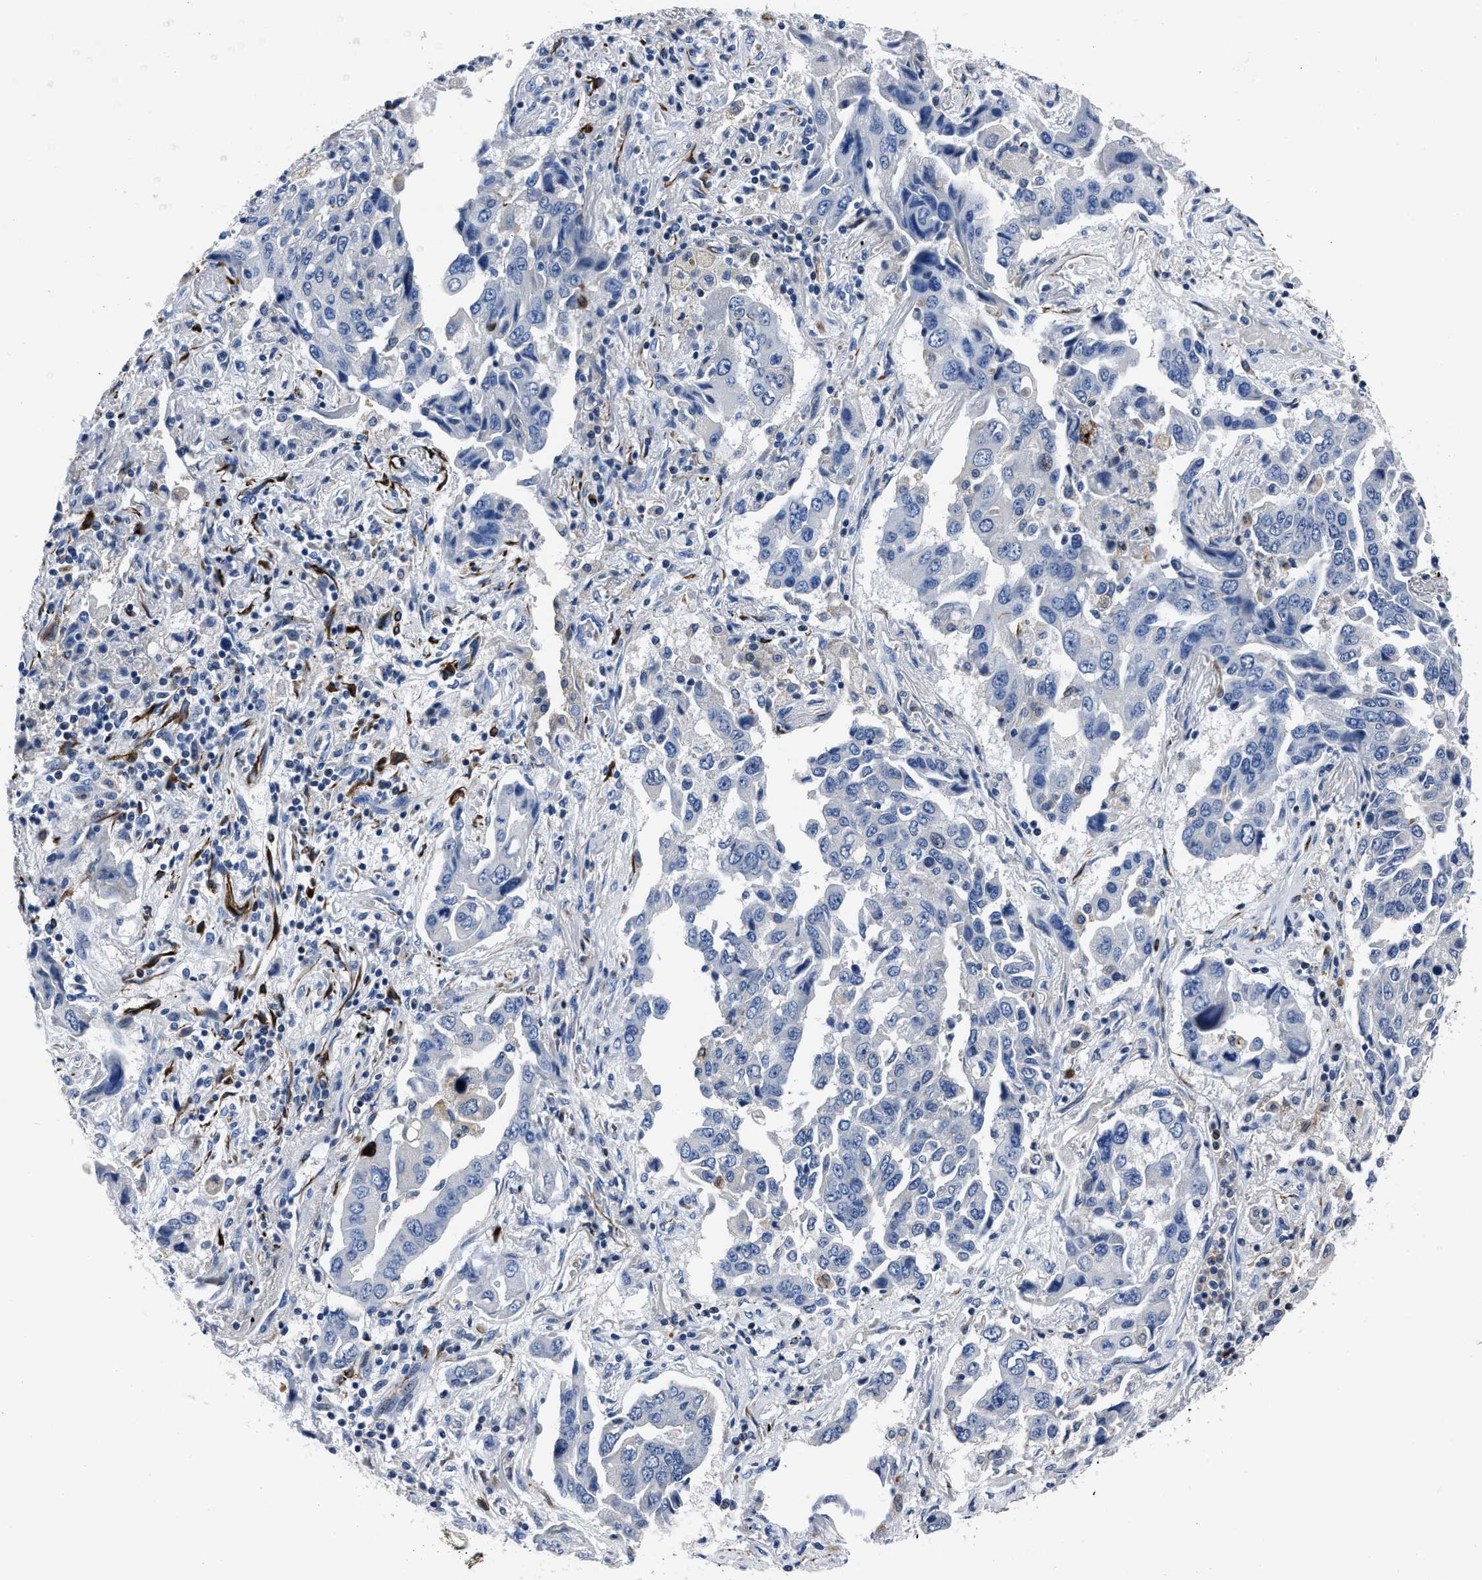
{"staining": {"intensity": "negative", "quantity": "none", "location": "none"}, "tissue": "lung cancer", "cell_type": "Tumor cells", "image_type": "cancer", "snomed": [{"axis": "morphology", "description": "Adenocarcinoma, NOS"}, {"axis": "topography", "description": "Lung"}], "caption": "High magnification brightfield microscopy of lung cancer stained with DAB (brown) and counterstained with hematoxylin (blue): tumor cells show no significant staining. (DAB (3,3'-diaminobenzidine) IHC with hematoxylin counter stain).", "gene": "OR10G3", "patient": {"sex": "female", "age": 65}}